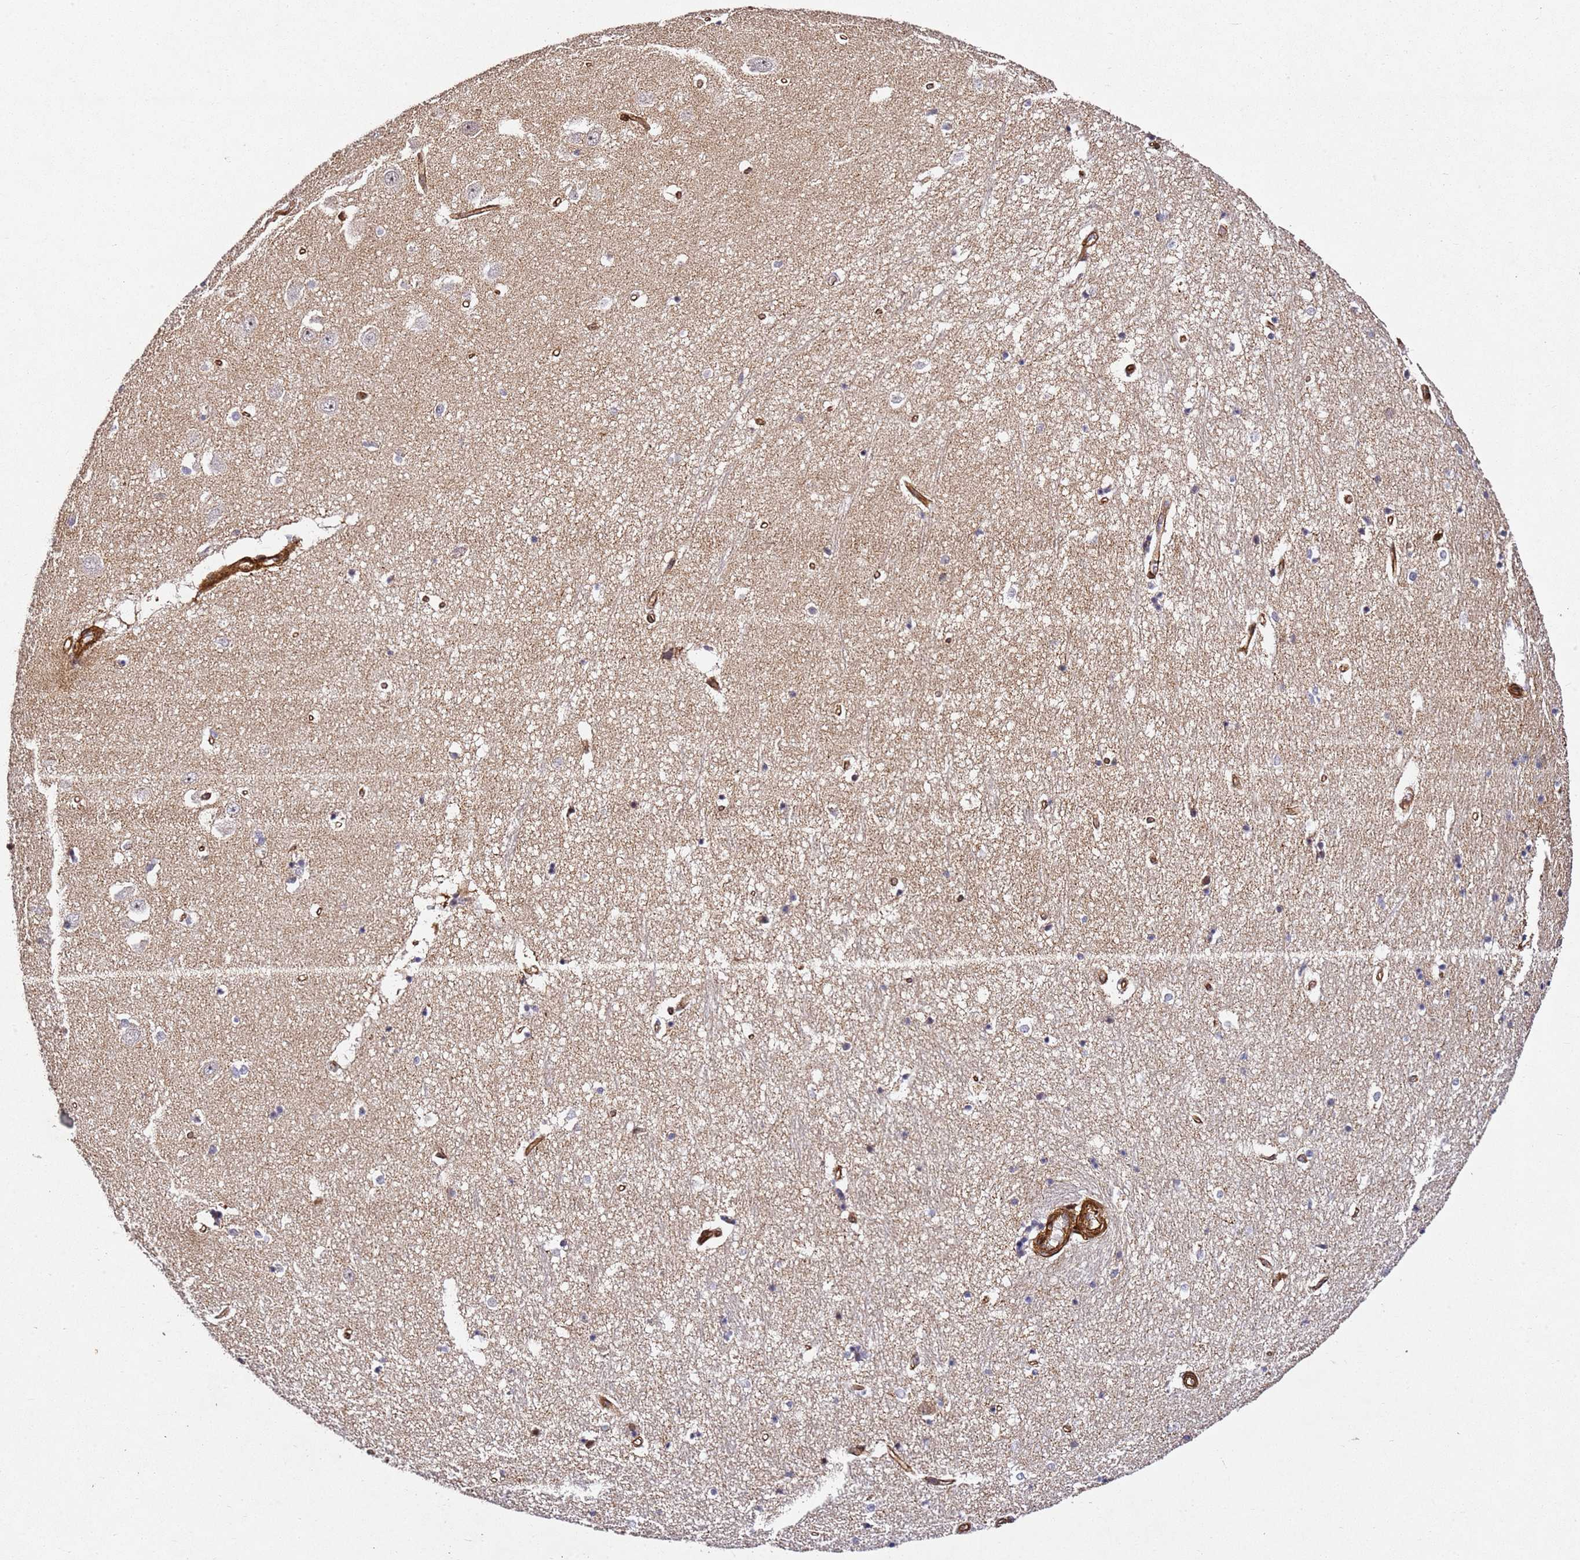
{"staining": {"intensity": "negative", "quantity": "none", "location": "none"}, "tissue": "hippocampus", "cell_type": "Glial cells", "image_type": "normal", "snomed": [{"axis": "morphology", "description": "Normal tissue, NOS"}, {"axis": "topography", "description": "Hippocampus"}], "caption": "Immunohistochemical staining of benign hippocampus exhibits no significant staining in glial cells. The staining was performed using DAB (3,3'-diaminobenzidine) to visualize the protein expression in brown, while the nuclei were stained in blue with hematoxylin (Magnification: 20x).", "gene": "ZNF296", "patient": {"sex": "female", "age": 64}}